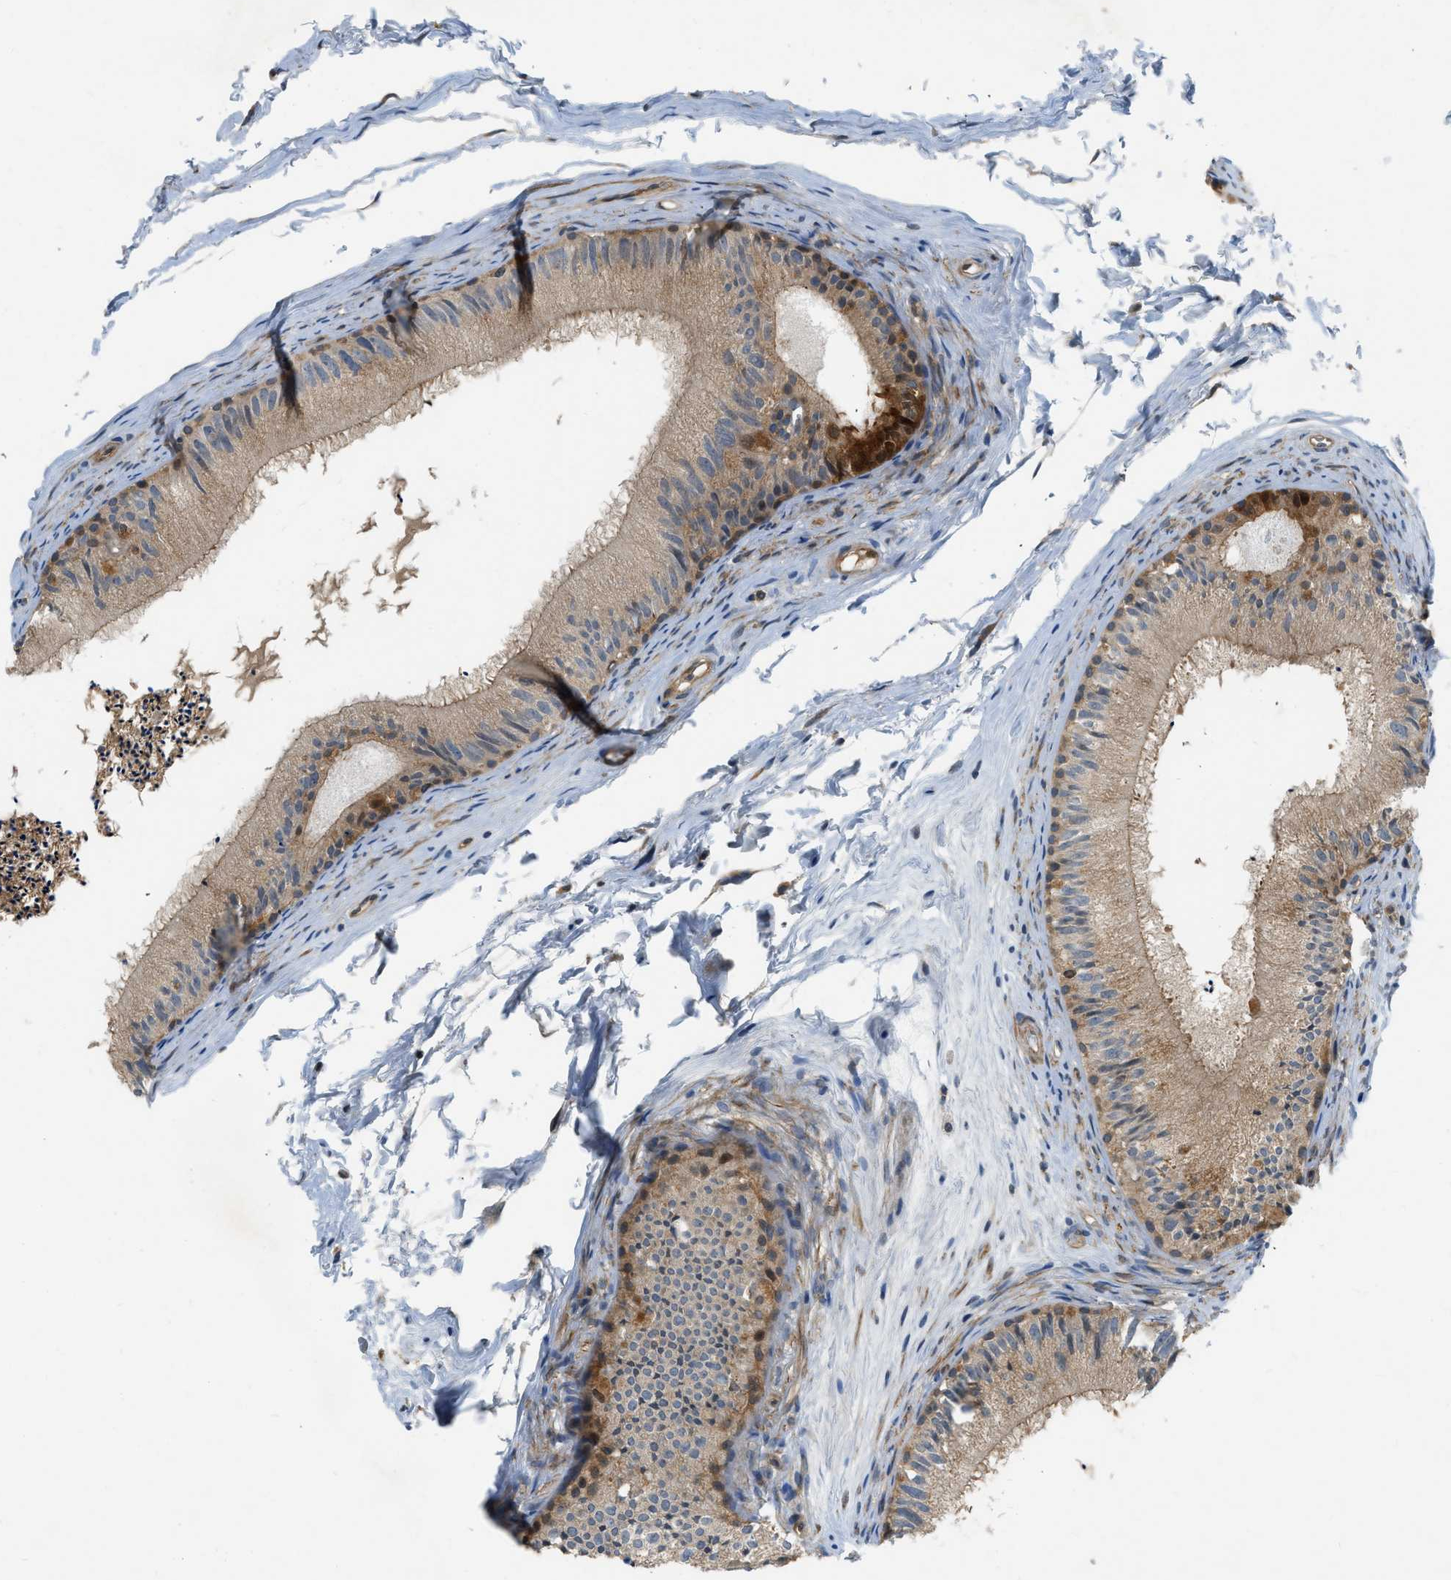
{"staining": {"intensity": "moderate", "quantity": ">75%", "location": "cytoplasmic/membranous"}, "tissue": "epididymis", "cell_type": "Glandular cells", "image_type": "normal", "snomed": [{"axis": "morphology", "description": "Normal tissue, NOS"}, {"axis": "topography", "description": "Epididymis"}], "caption": "A brown stain shows moderate cytoplasmic/membranous positivity of a protein in glandular cells of normal epididymis.", "gene": "GPR31", "patient": {"sex": "male", "age": 56}}